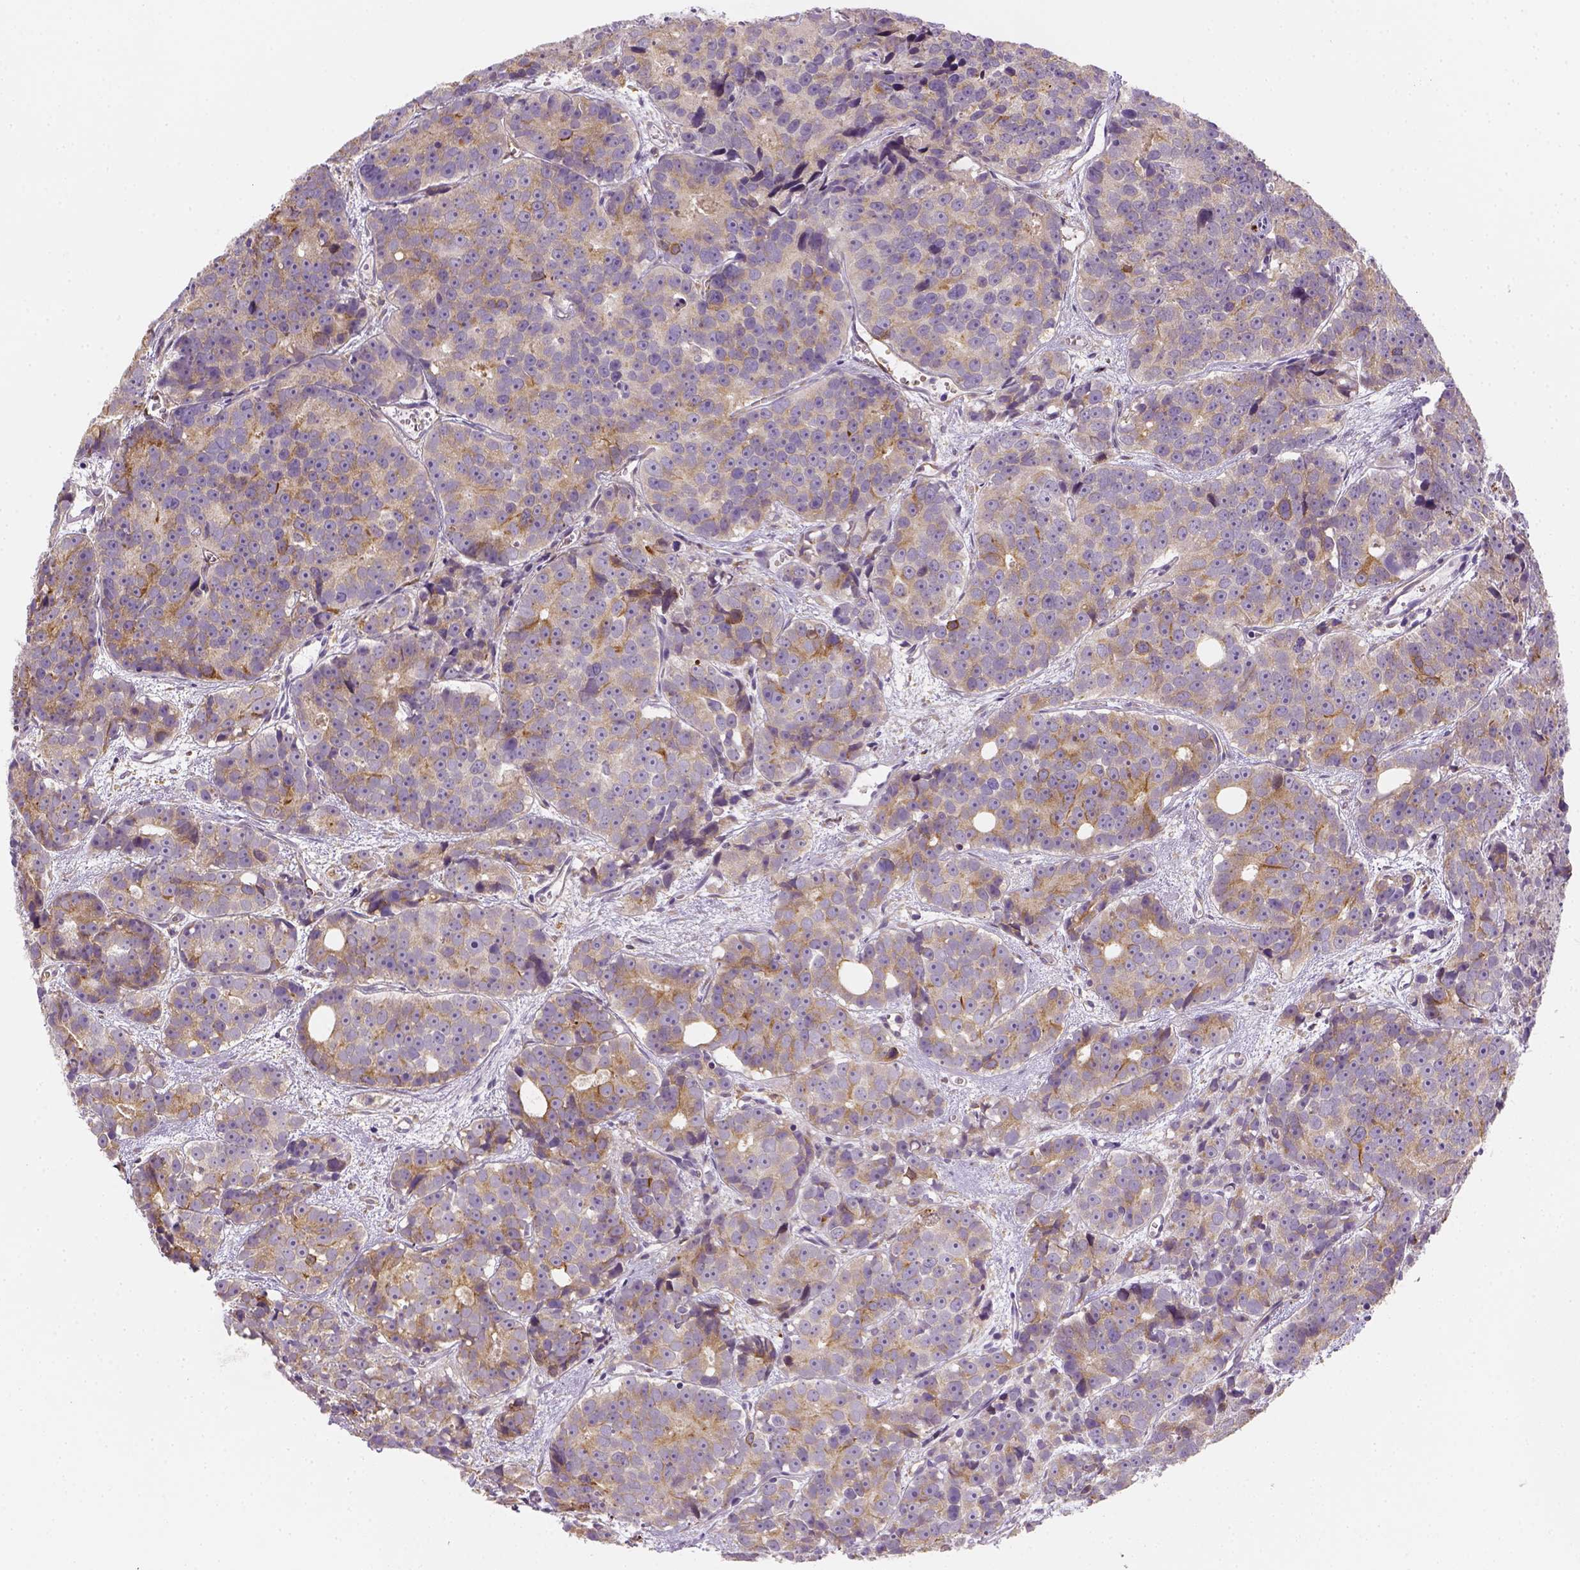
{"staining": {"intensity": "moderate", "quantity": "25%-75%", "location": "cytoplasmic/membranous"}, "tissue": "prostate cancer", "cell_type": "Tumor cells", "image_type": "cancer", "snomed": [{"axis": "morphology", "description": "Adenocarcinoma, High grade"}, {"axis": "topography", "description": "Prostate"}], "caption": "Protein expression analysis of human prostate cancer (adenocarcinoma (high-grade)) reveals moderate cytoplasmic/membranous expression in approximately 25%-75% of tumor cells. (DAB IHC, brown staining for protein, blue staining for nuclei).", "gene": "CACNB1", "patient": {"sex": "male", "age": 77}}